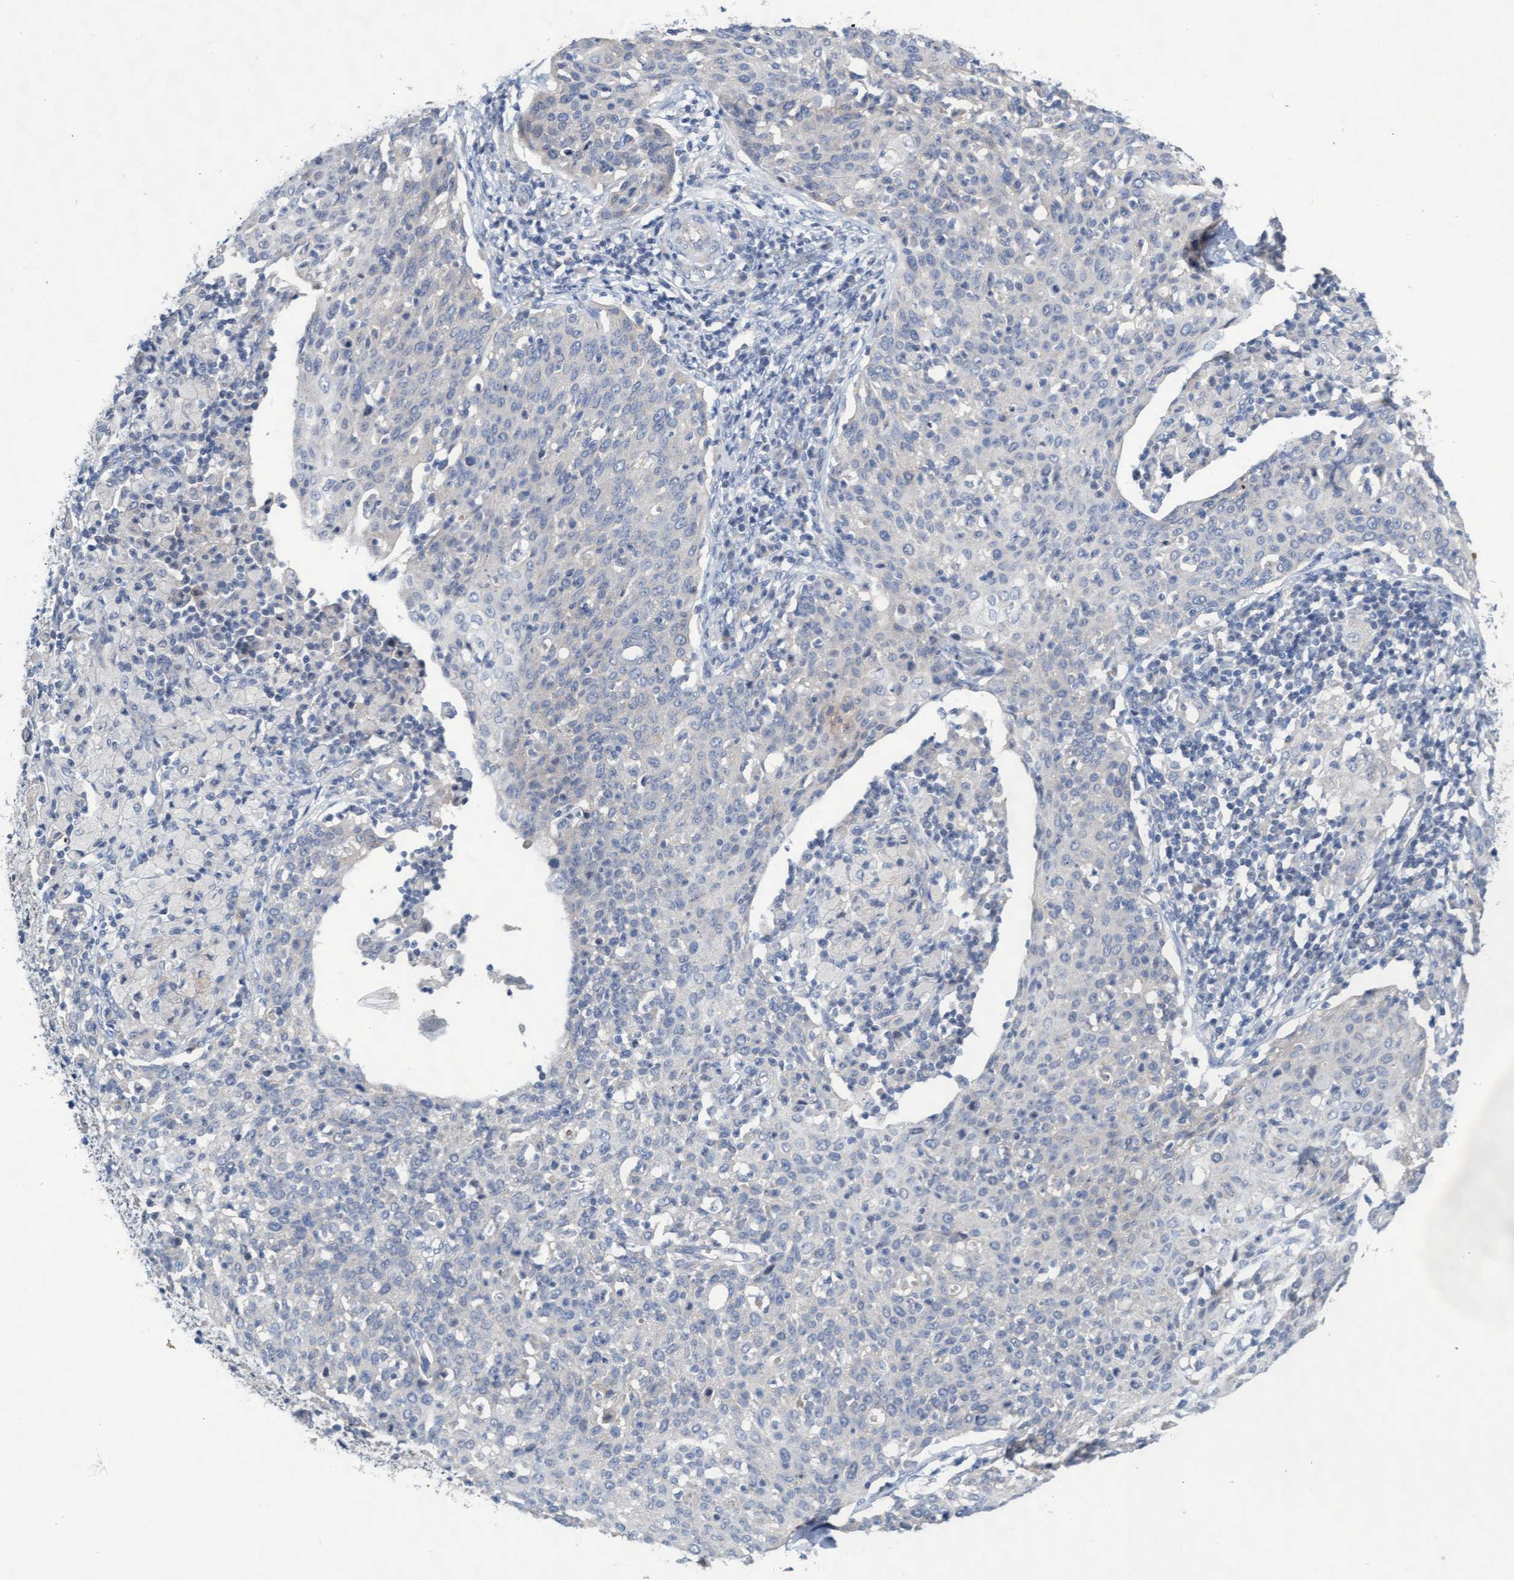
{"staining": {"intensity": "negative", "quantity": "none", "location": "none"}, "tissue": "cervical cancer", "cell_type": "Tumor cells", "image_type": "cancer", "snomed": [{"axis": "morphology", "description": "Squamous cell carcinoma, NOS"}, {"axis": "topography", "description": "Cervix"}], "caption": "This is an immunohistochemistry micrograph of cervical cancer. There is no expression in tumor cells.", "gene": "ABCF2", "patient": {"sex": "female", "age": 38}}